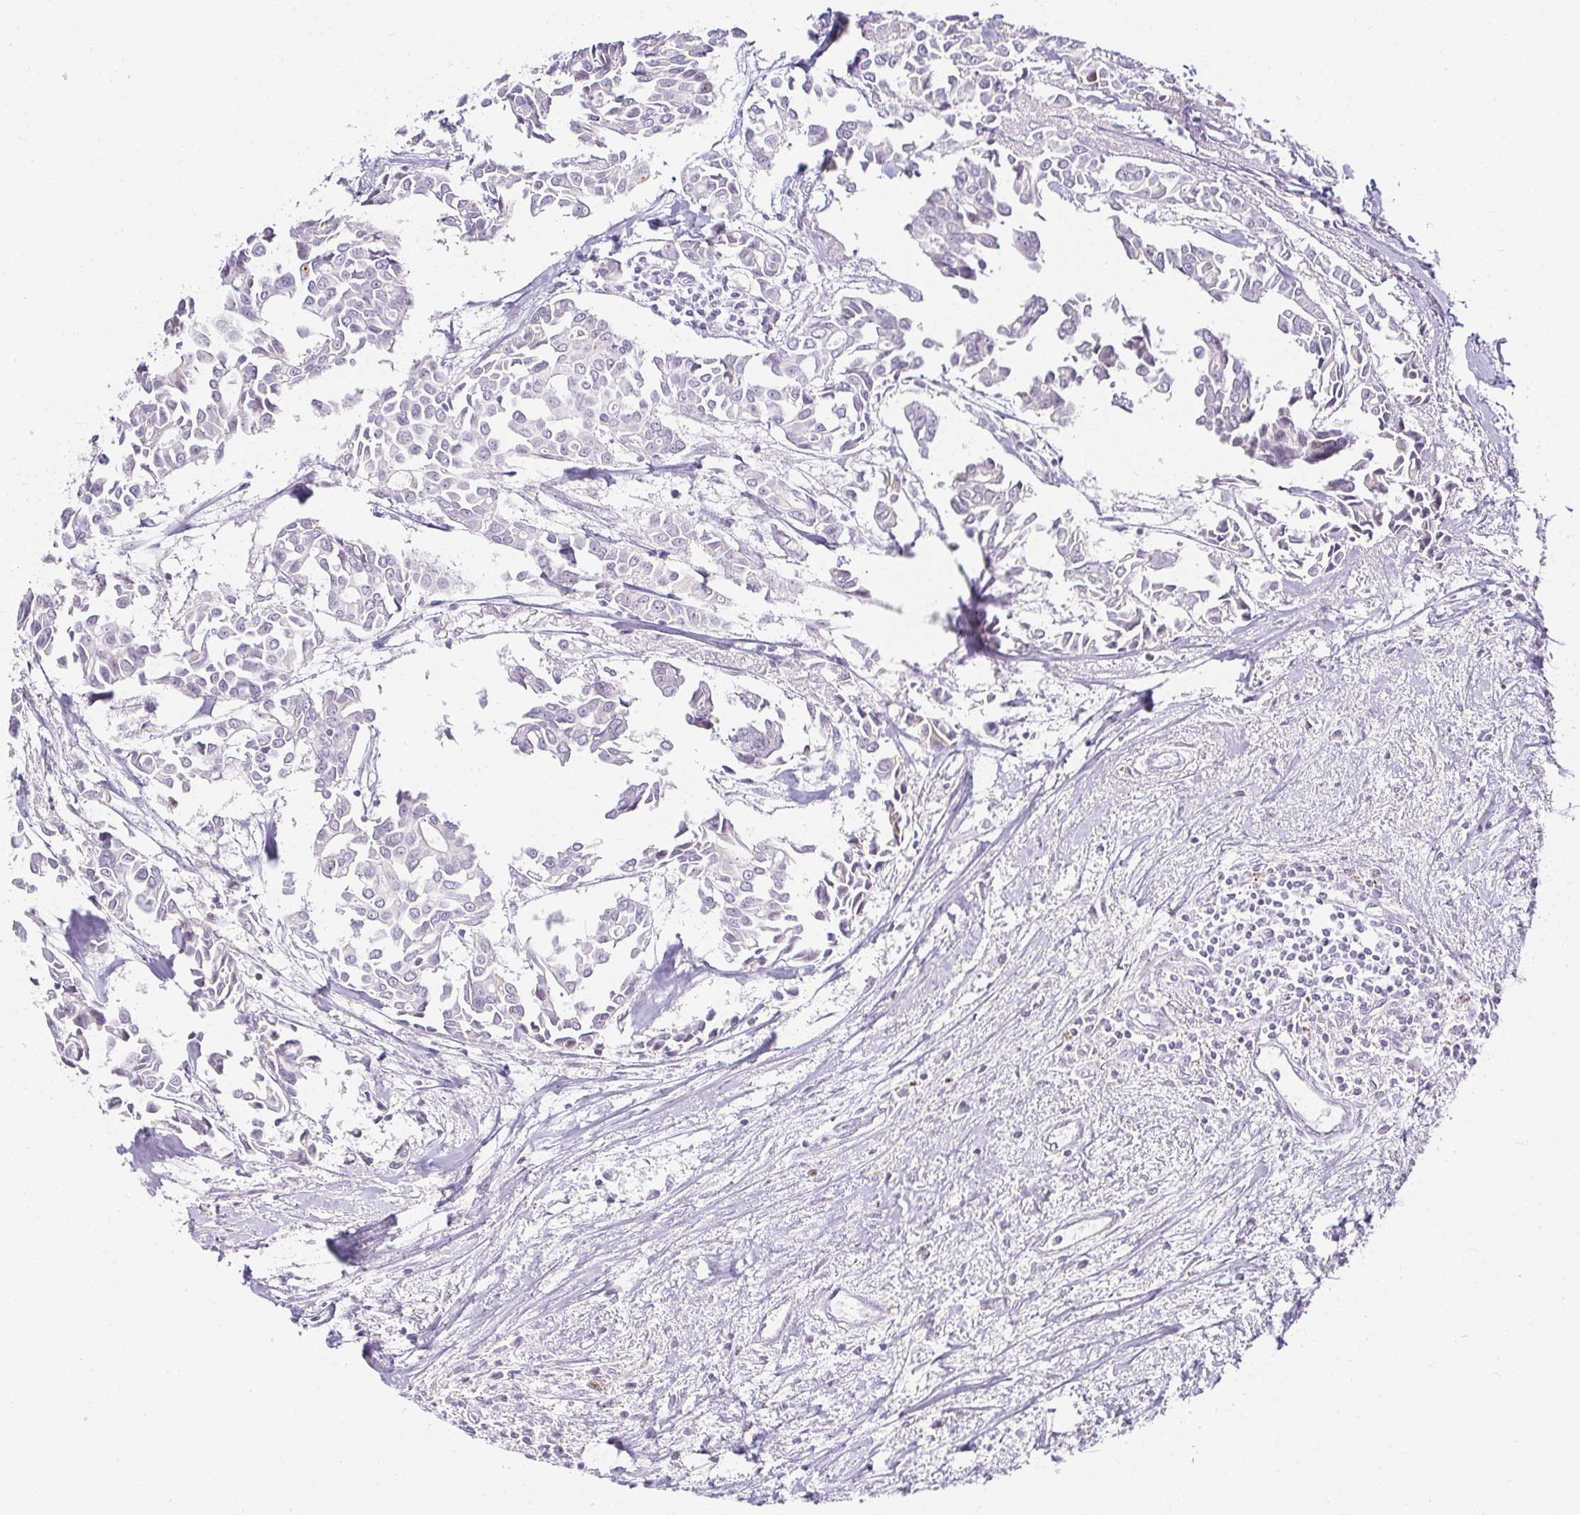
{"staining": {"intensity": "negative", "quantity": "none", "location": "none"}, "tissue": "breast cancer", "cell_type": "Tumor cells", "image_type": "cancer", "snomed": [{"axis": "morphology", "description": "Duct carcinoma"}, {"axis": "topography", "description": "Breast"}], "caption": "The photomicrograph exhibits no significant expression in tumor cells of intraductal carcinoma (breast).", "gene": "ACAN", "patient": {"sex": "female", "age": 54}}